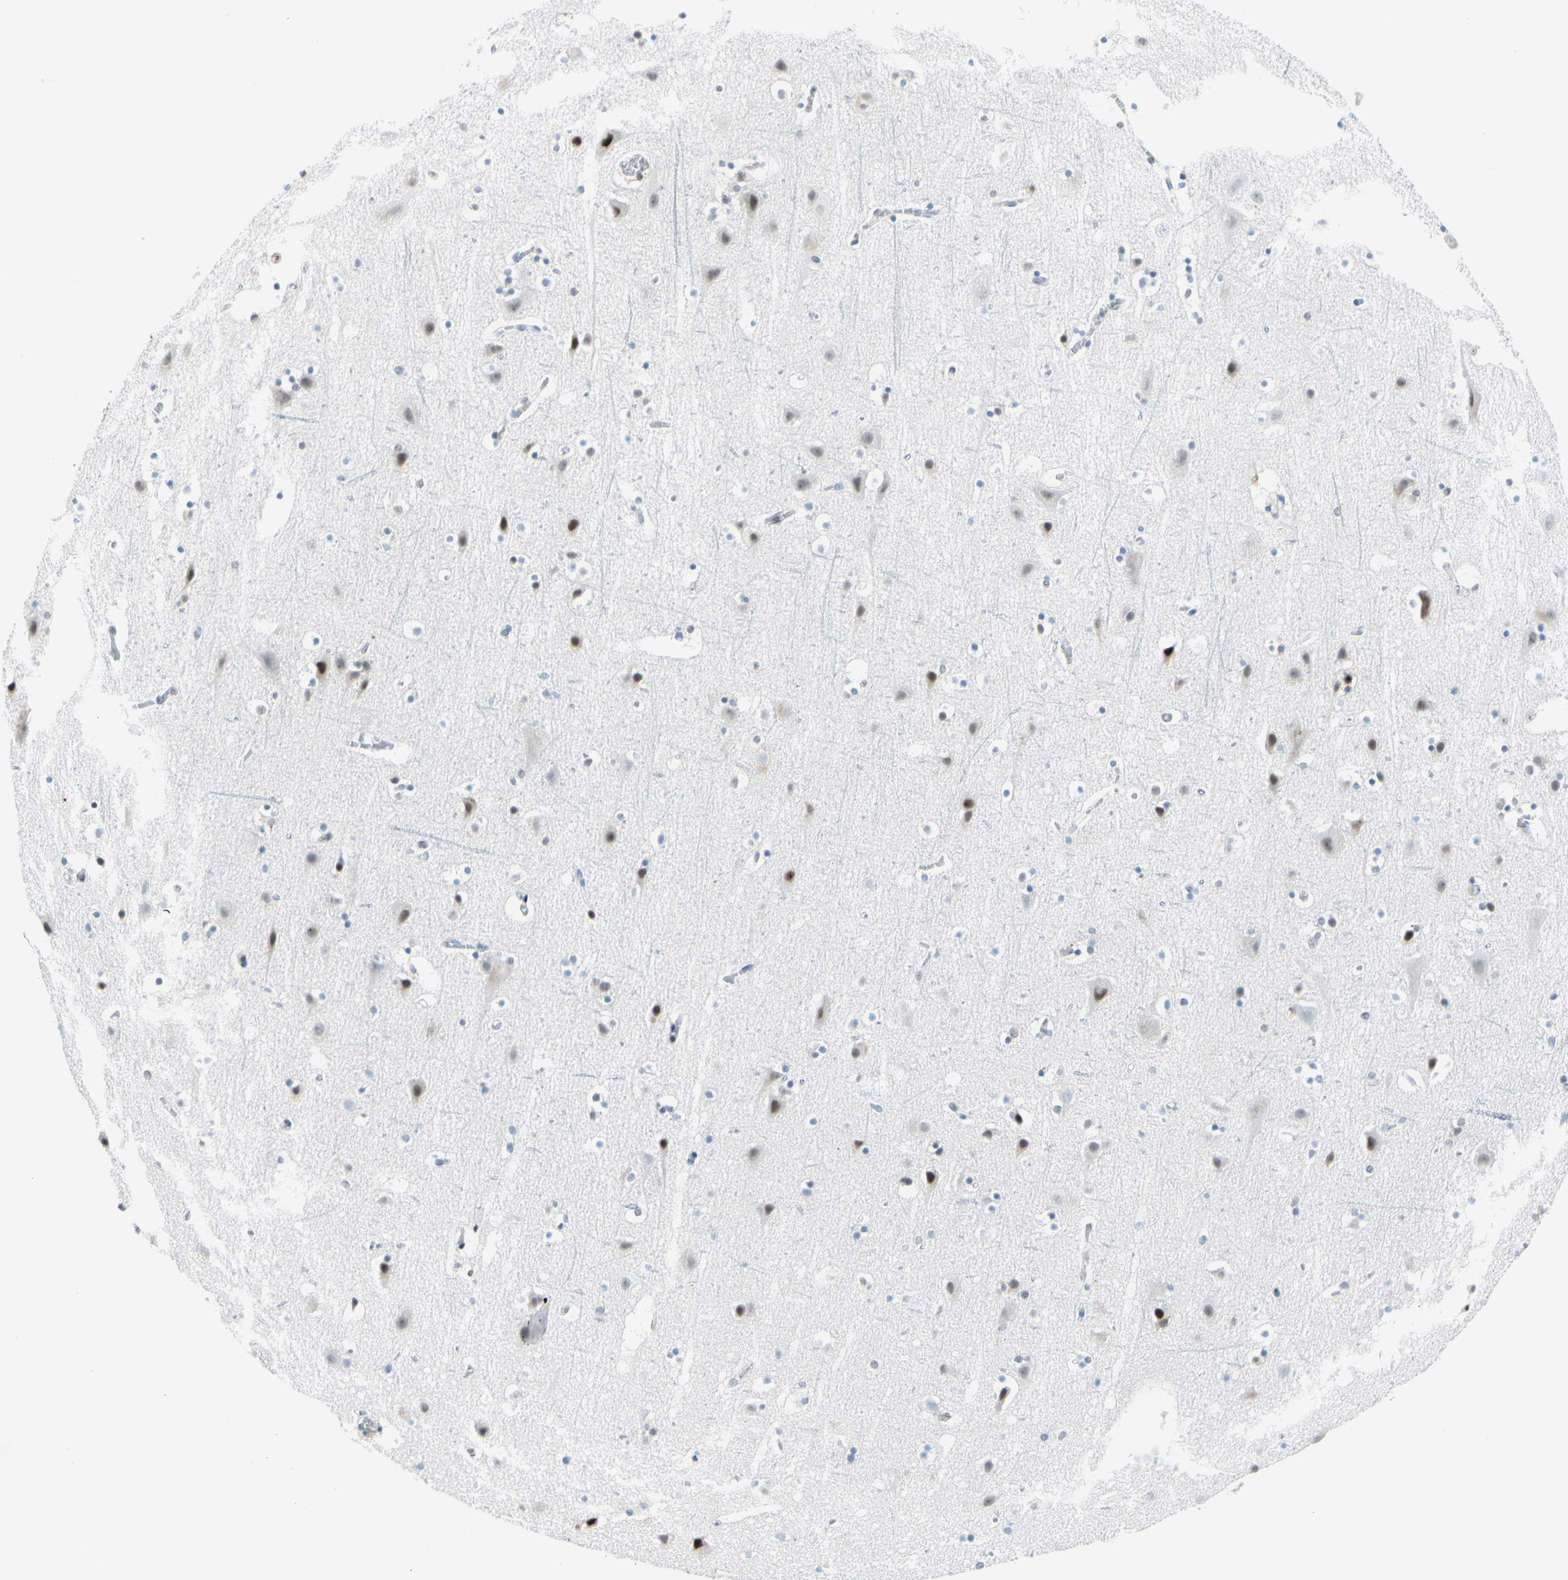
{"staining": {"intensity": "moderate", "quantity": "25%-75%", "location": "nuclear"}, "tissue": "cerebral cortex", "cell_type": "Endothelial cells", "image_type": "normal", "snomed": [{"axis": "morphology", "description": "Normal tissue, NOS"}, {"axis": "topography", "description": "Cerebral cortex"}], "caption": "A photomicrograph showing moderate nuclear expression in about 25%-75% of endothelial cells in normal cerebral cortex, as visualized by brown immunohistochemical staining.", "gene": "FOXO3", "patient": {"sex": "male", "age": 45}}